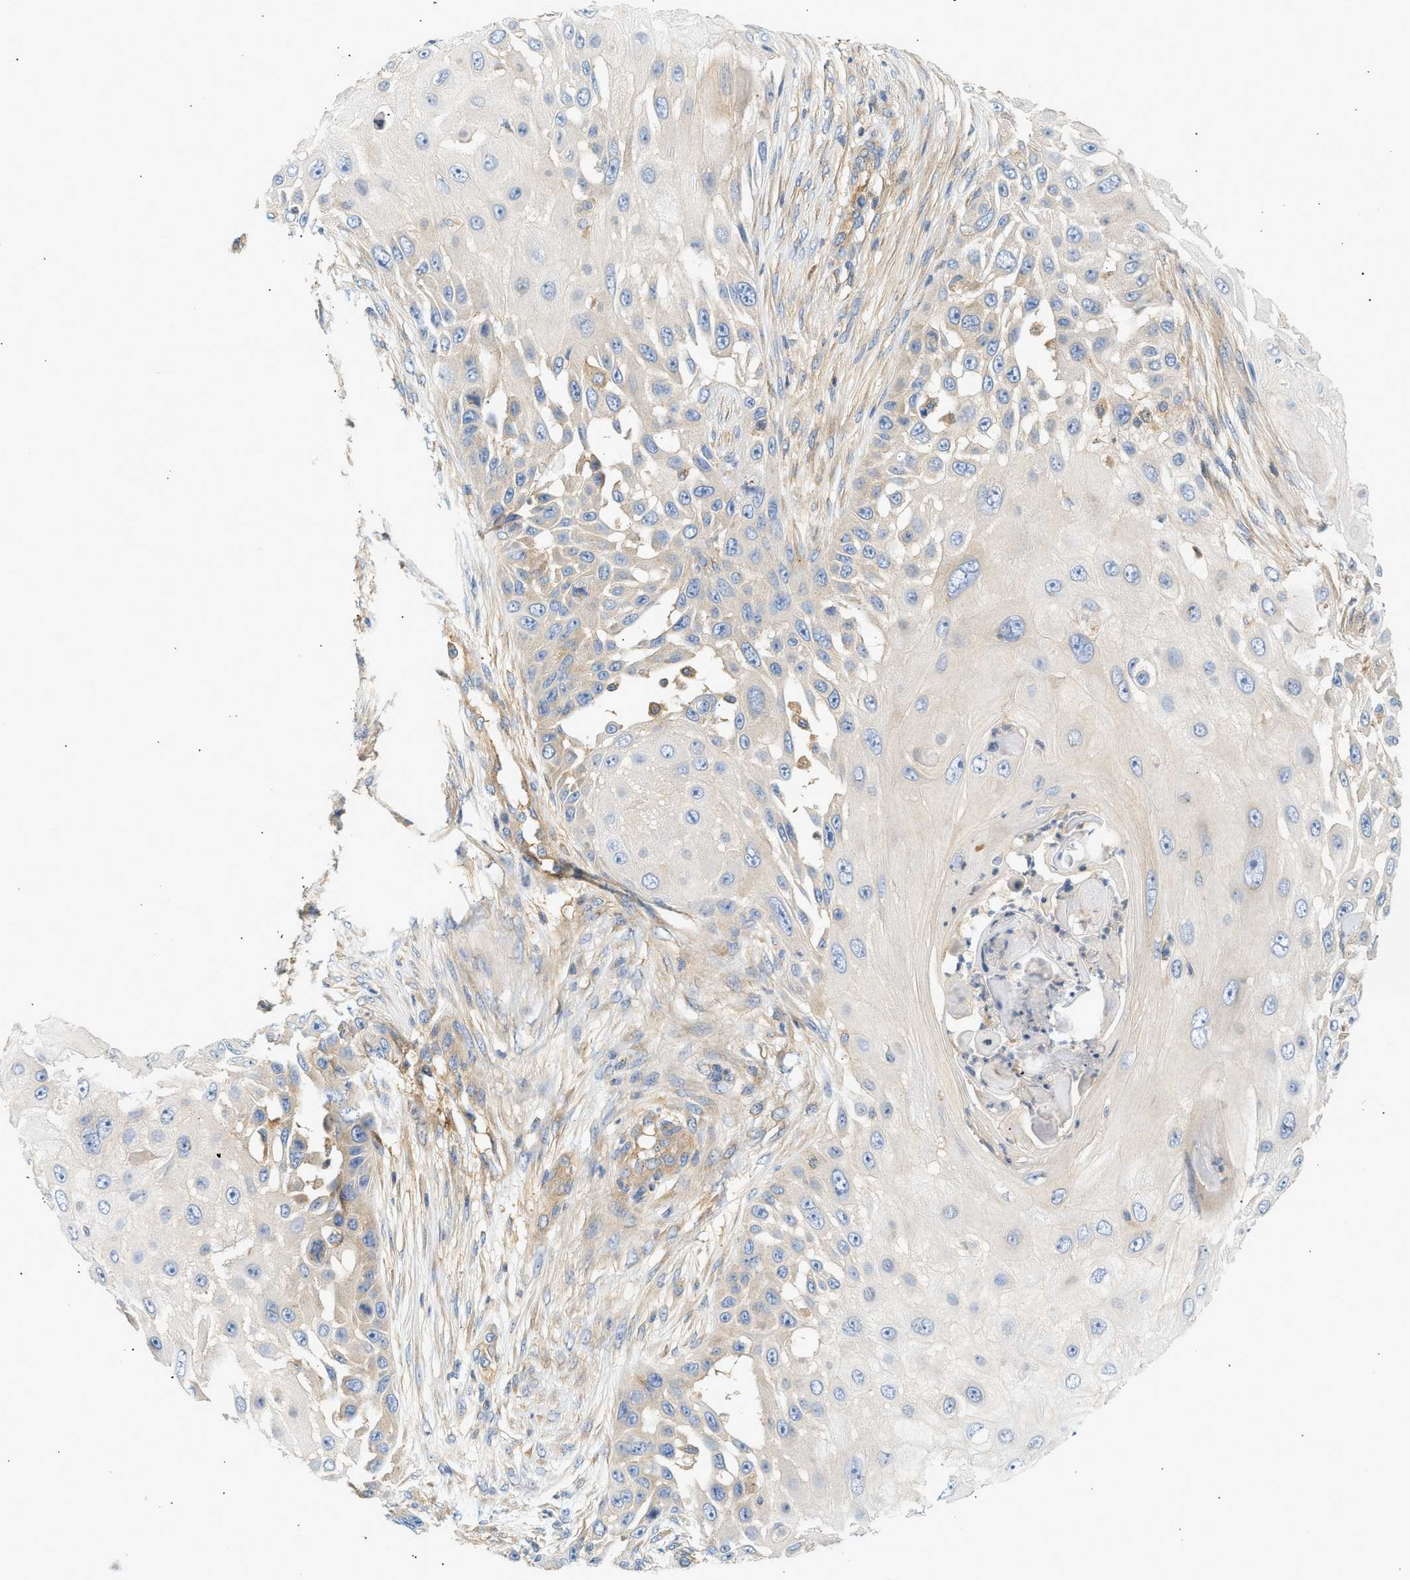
{"staining": {"intensity": "weak", "quantity": "<25%", "location": "cytoplasmic/membranous"}, "tissue": "skin cancer", "cell_type": "Tumor cells", "image_type": "cancer", "snomed": [{"axis": "morphology", "description": "Squamous cell carcinoma, NOS"}, {"axis": "topography", "description": "Skin"}], "caption": "The immunohistochemistry (IHC) photomicrograph has no significant expression in tumor cells of skin cancer tissue.", "gene": "PAFAH1B1", "patient": {"sex": "female", "age": 44}}